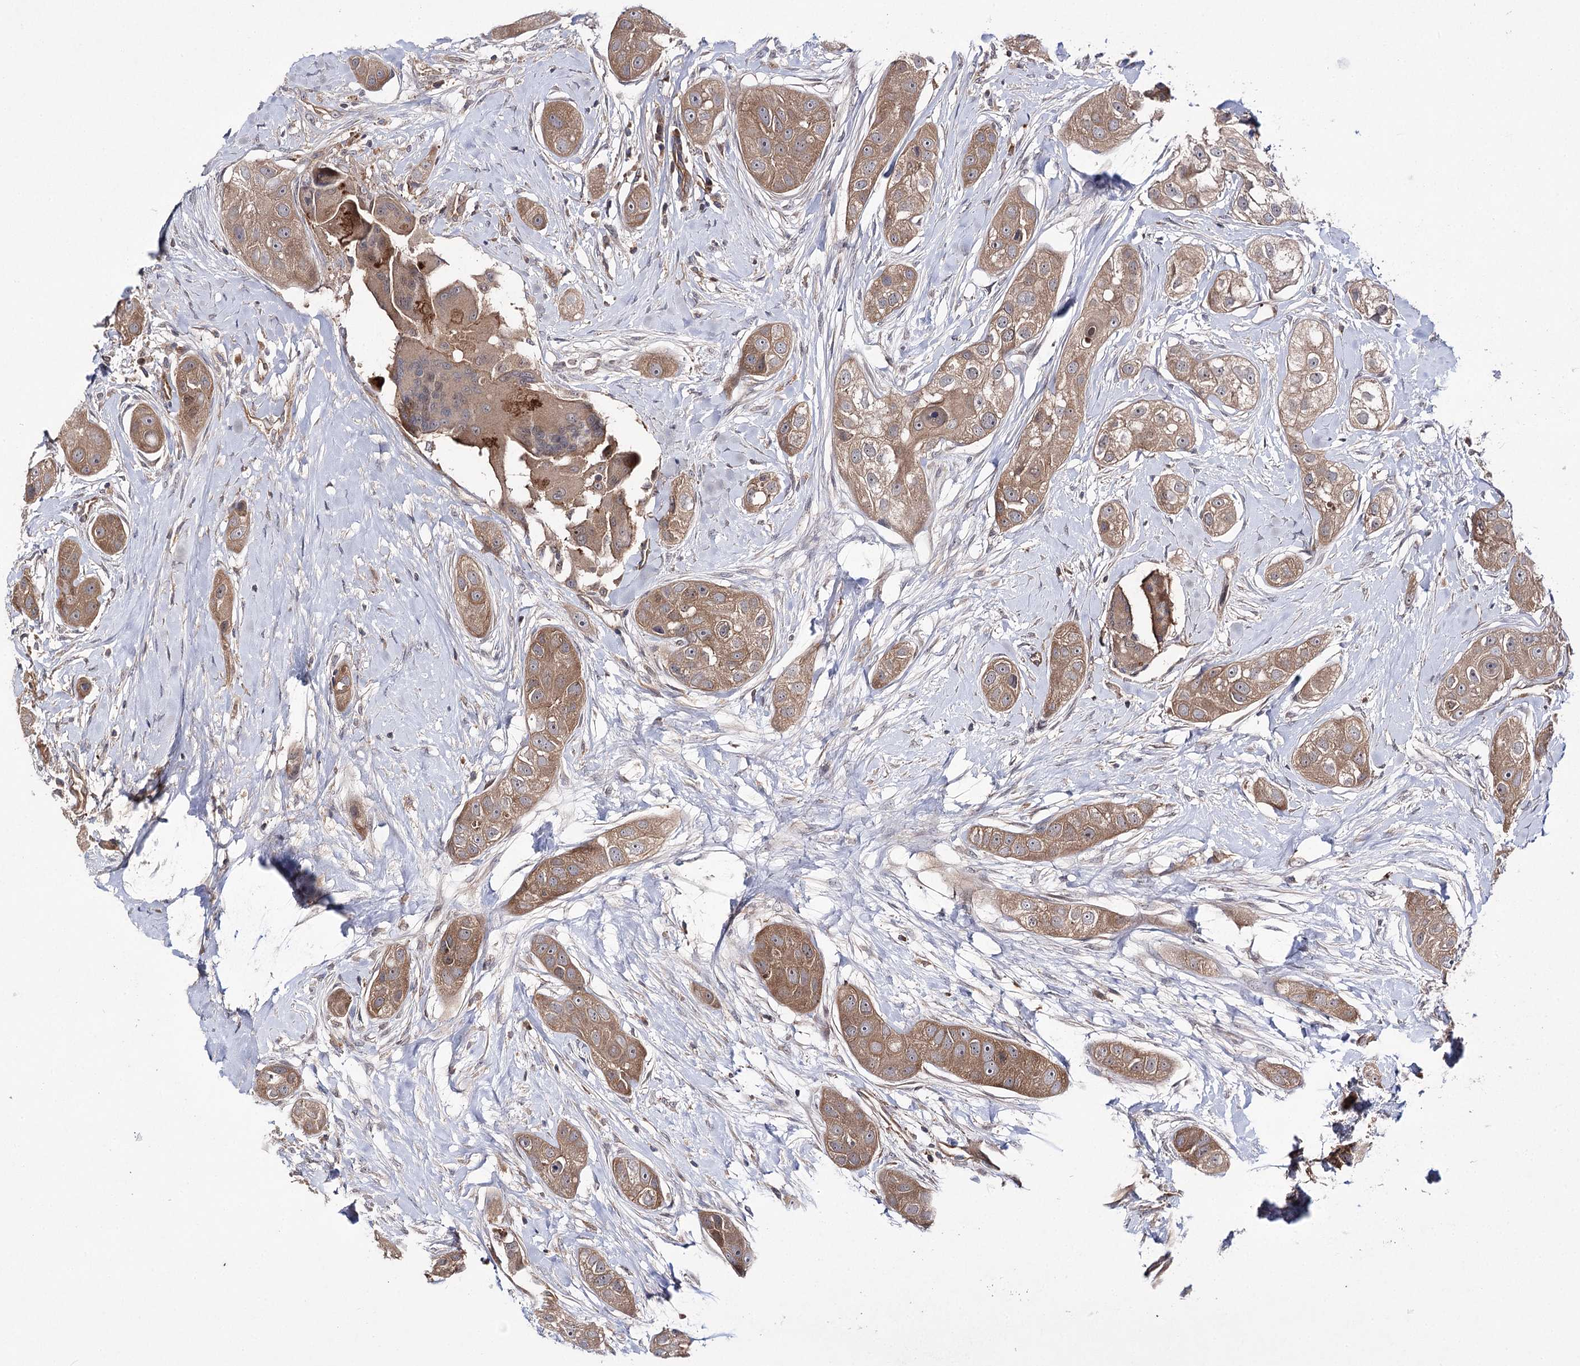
{"staining": {"intensity": "moderate", "quantity": ">75%", "location": "cytoplasmic/membranous"}, "tissue": "head and neck cancer", "cell_type": "Tumor cells", "image_type": "cancer", "snomed": [{"axis": "morphology", "description": "Normal tissue, NOS"}, {"axis": "morphology", "description": "Squamous cell carcinoma, NOS"}, {"axis": "topography", "description": "Skeletal muscle"}, {"axis": "topography", "description": "Head-Neck"}], "caption": "This is a histology image of IHC staining of squamous cell carcinoma (head and neck), which shows moderate expression in the cytoplasmic/membranous of tumor cells.", "gene": "BCR", "patient": {"sex": "male", "age": 51}}